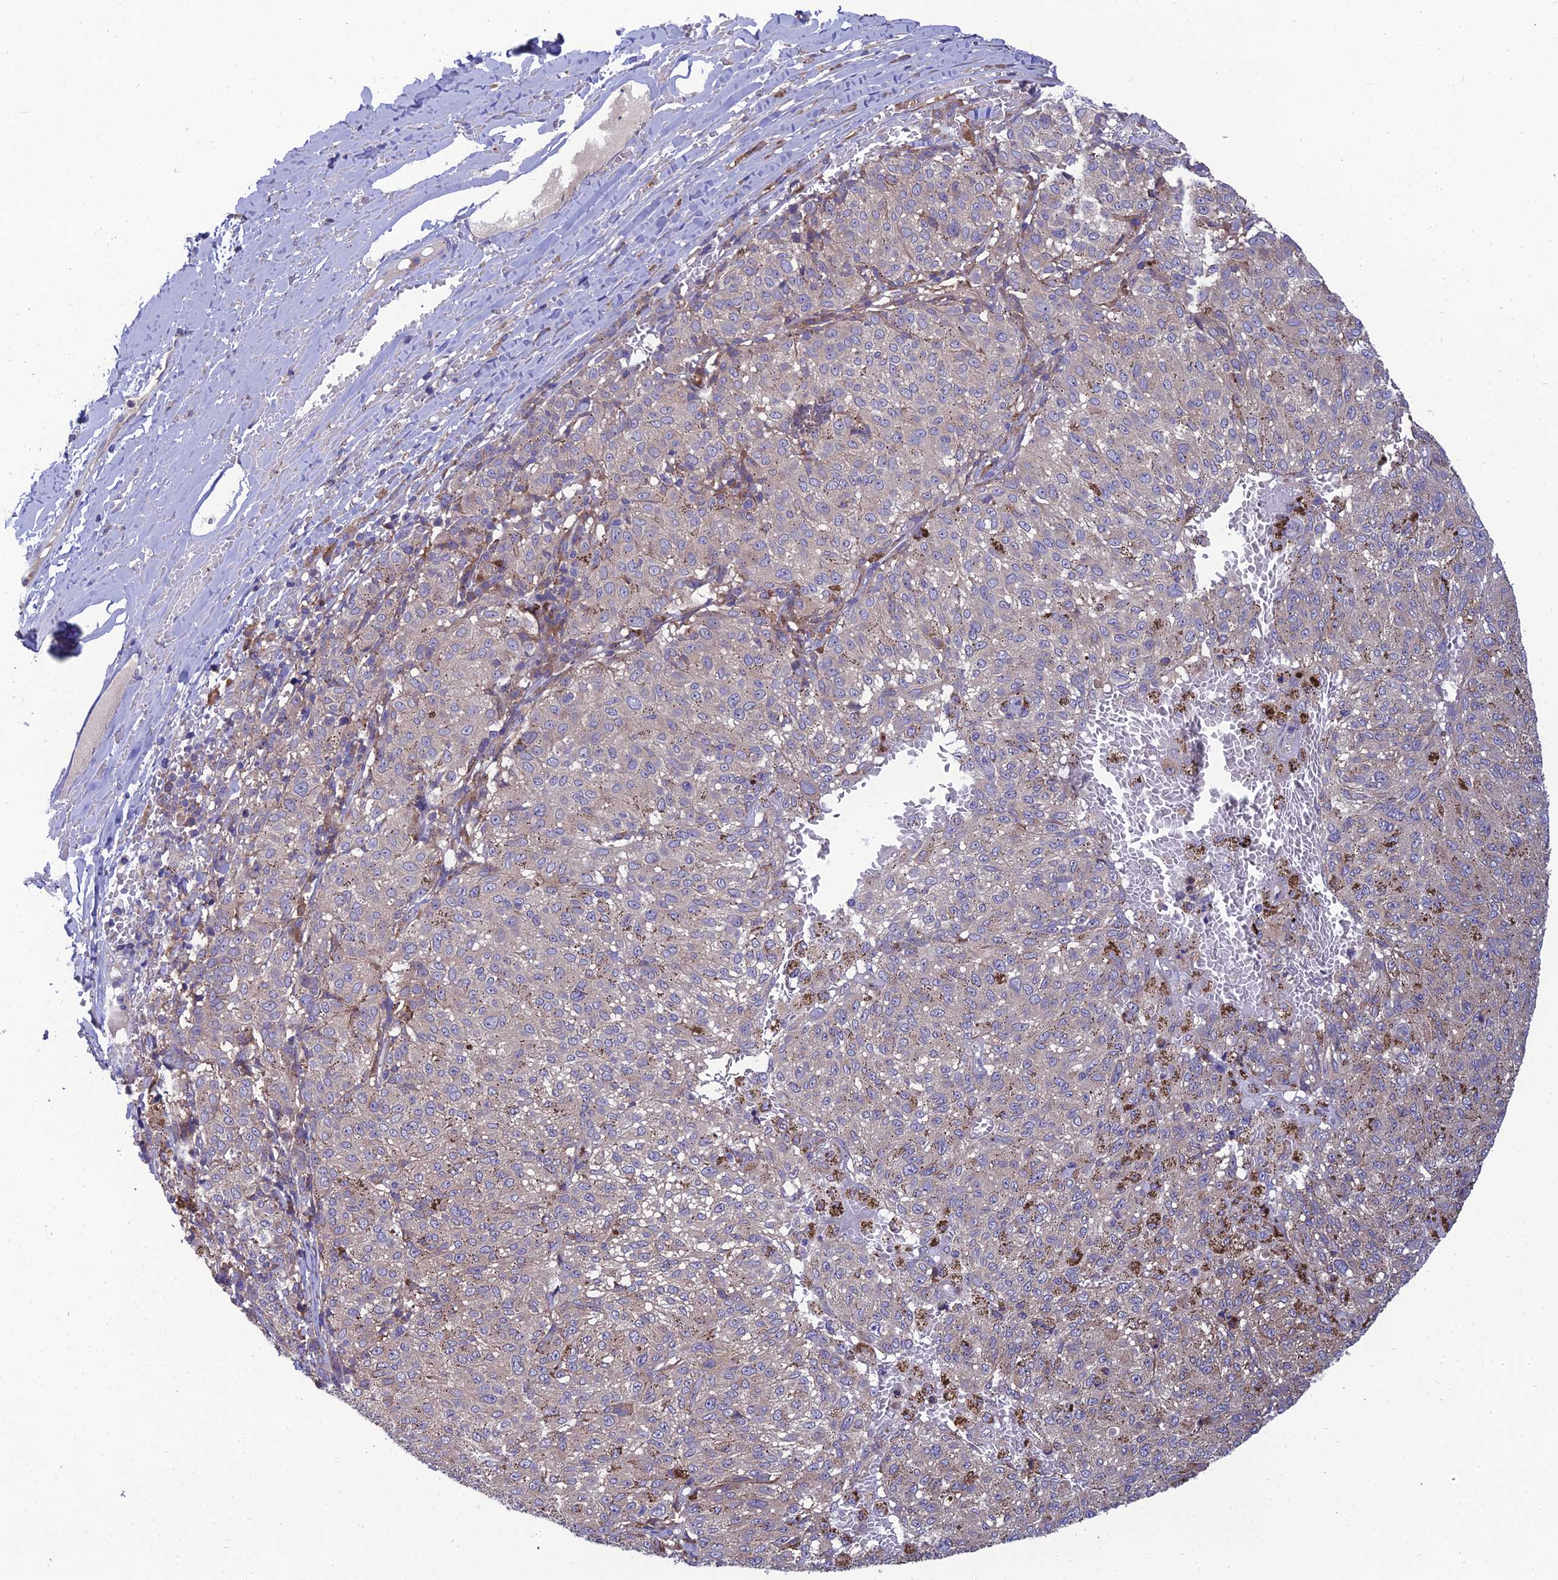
{"staining": {"intensity": "negative", "quantity": "none", "location": "none"}, "tissue": "melanoma", "cell_type": "Tumor cells", "image_type": "cancer", "snomed": [{"axis": "morphology", "description": "Malignant melanoma, NOS"}, {"axis": "topography", "description": "Skin"}], "caption": "Immunohistochemistry micrograph of melanoma stained for a protein (brown), which demonstrates no positivity in tumor cells. Nuclei are stained in blue.", "gene": "UMAD1", "patient": {"sex": "female", "age": 72}}